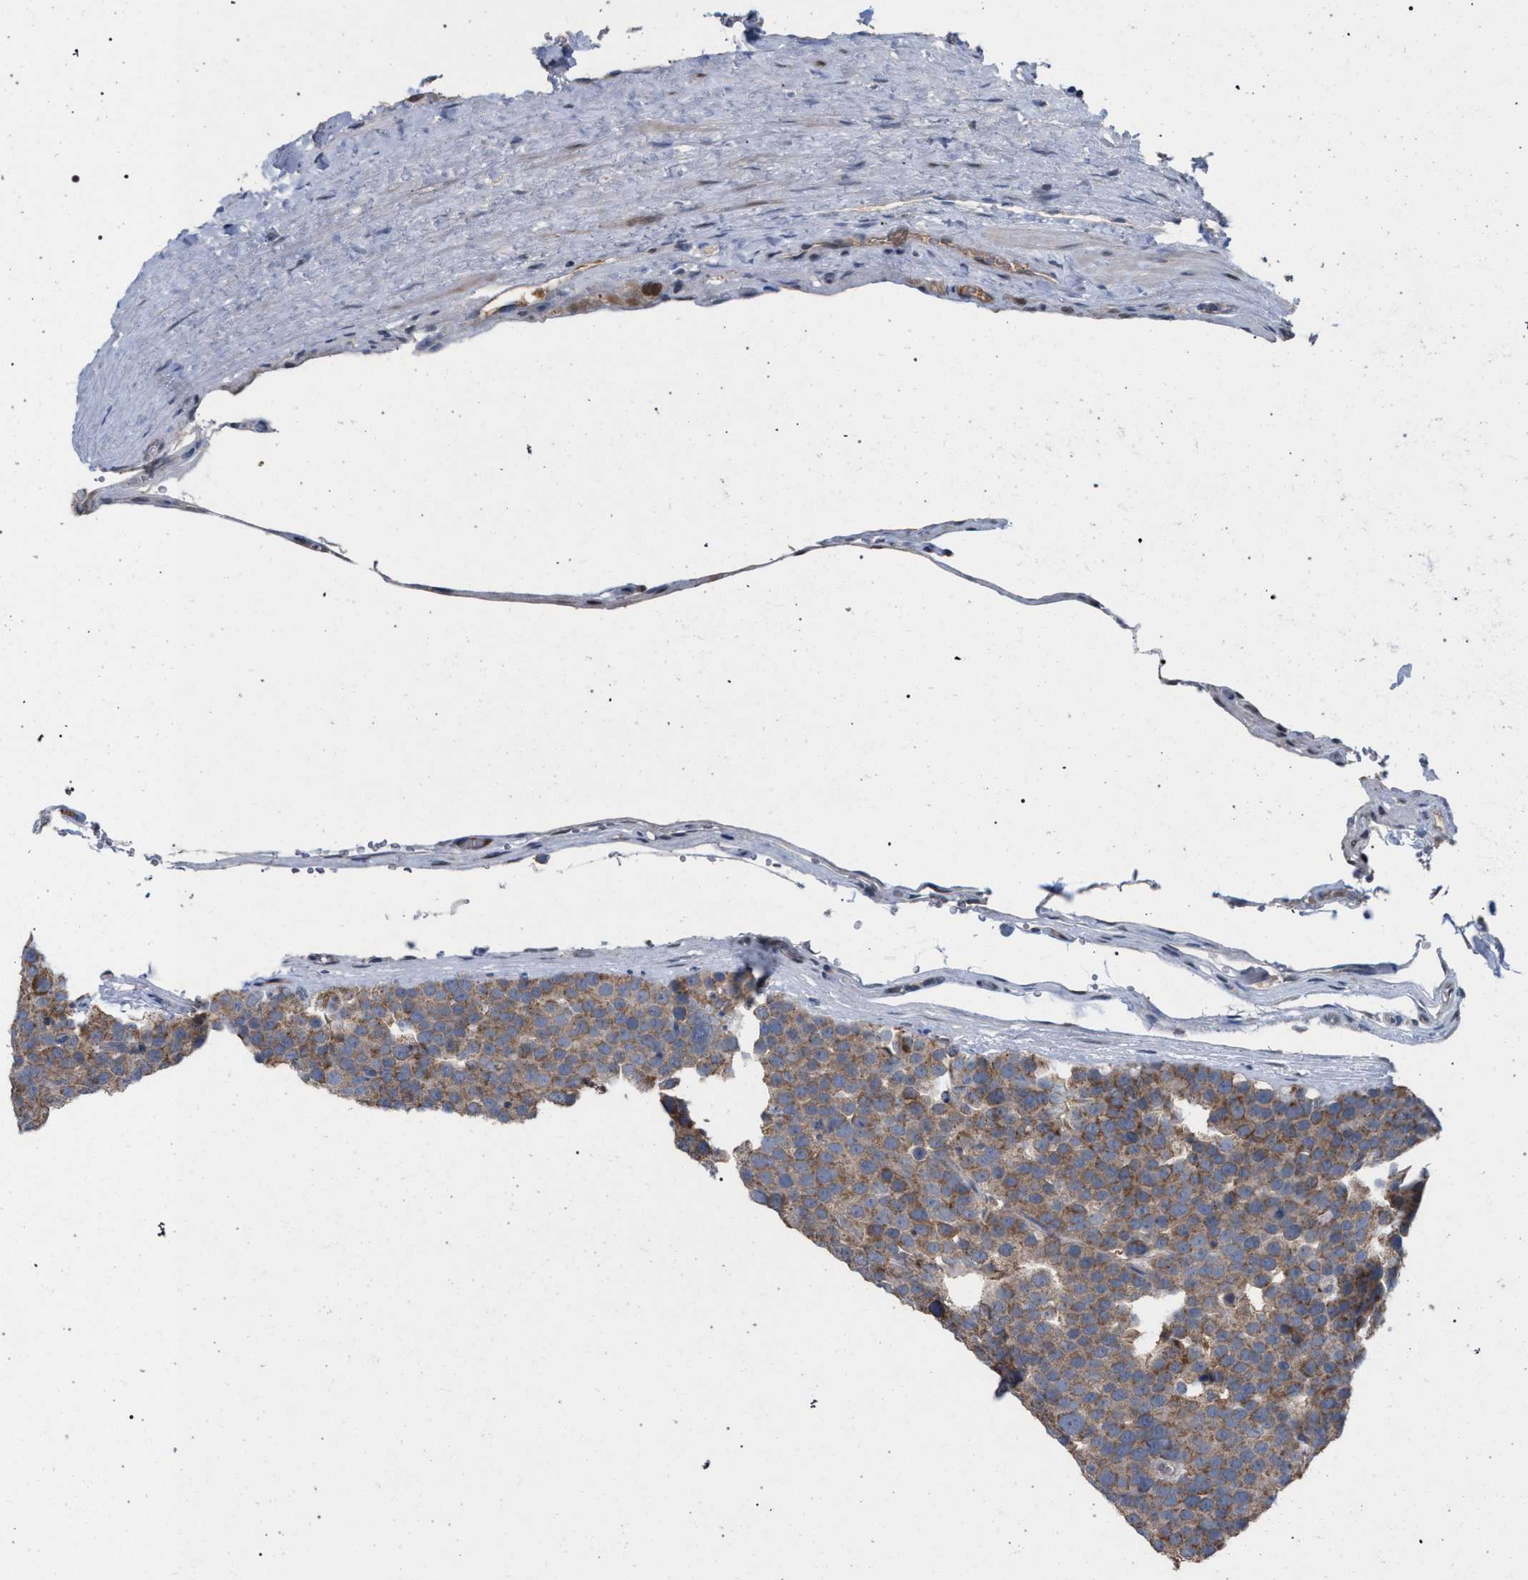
{"staining": {"intensity": "moderate", "quantity": ">75%", "location": "cytoplasmic/membranous"}, "tissue": "testis cancer", "cell_type": "Tumor cells", "image_type": "cancer", "snomed": [{"axis": "morphology", "description": "Seminoma, NOS"}, {"axis": "topography", "description": "Testis"}], "caption": "IHC photomicrograph of seminoma (testis) stained for a protein (brown), which displays medium levels of moderate cytoplasmic/membranous positivity in about >75% of tumor cells.", "gene": "TECPR1", "patient": {"sex": "male", "age": 71}}